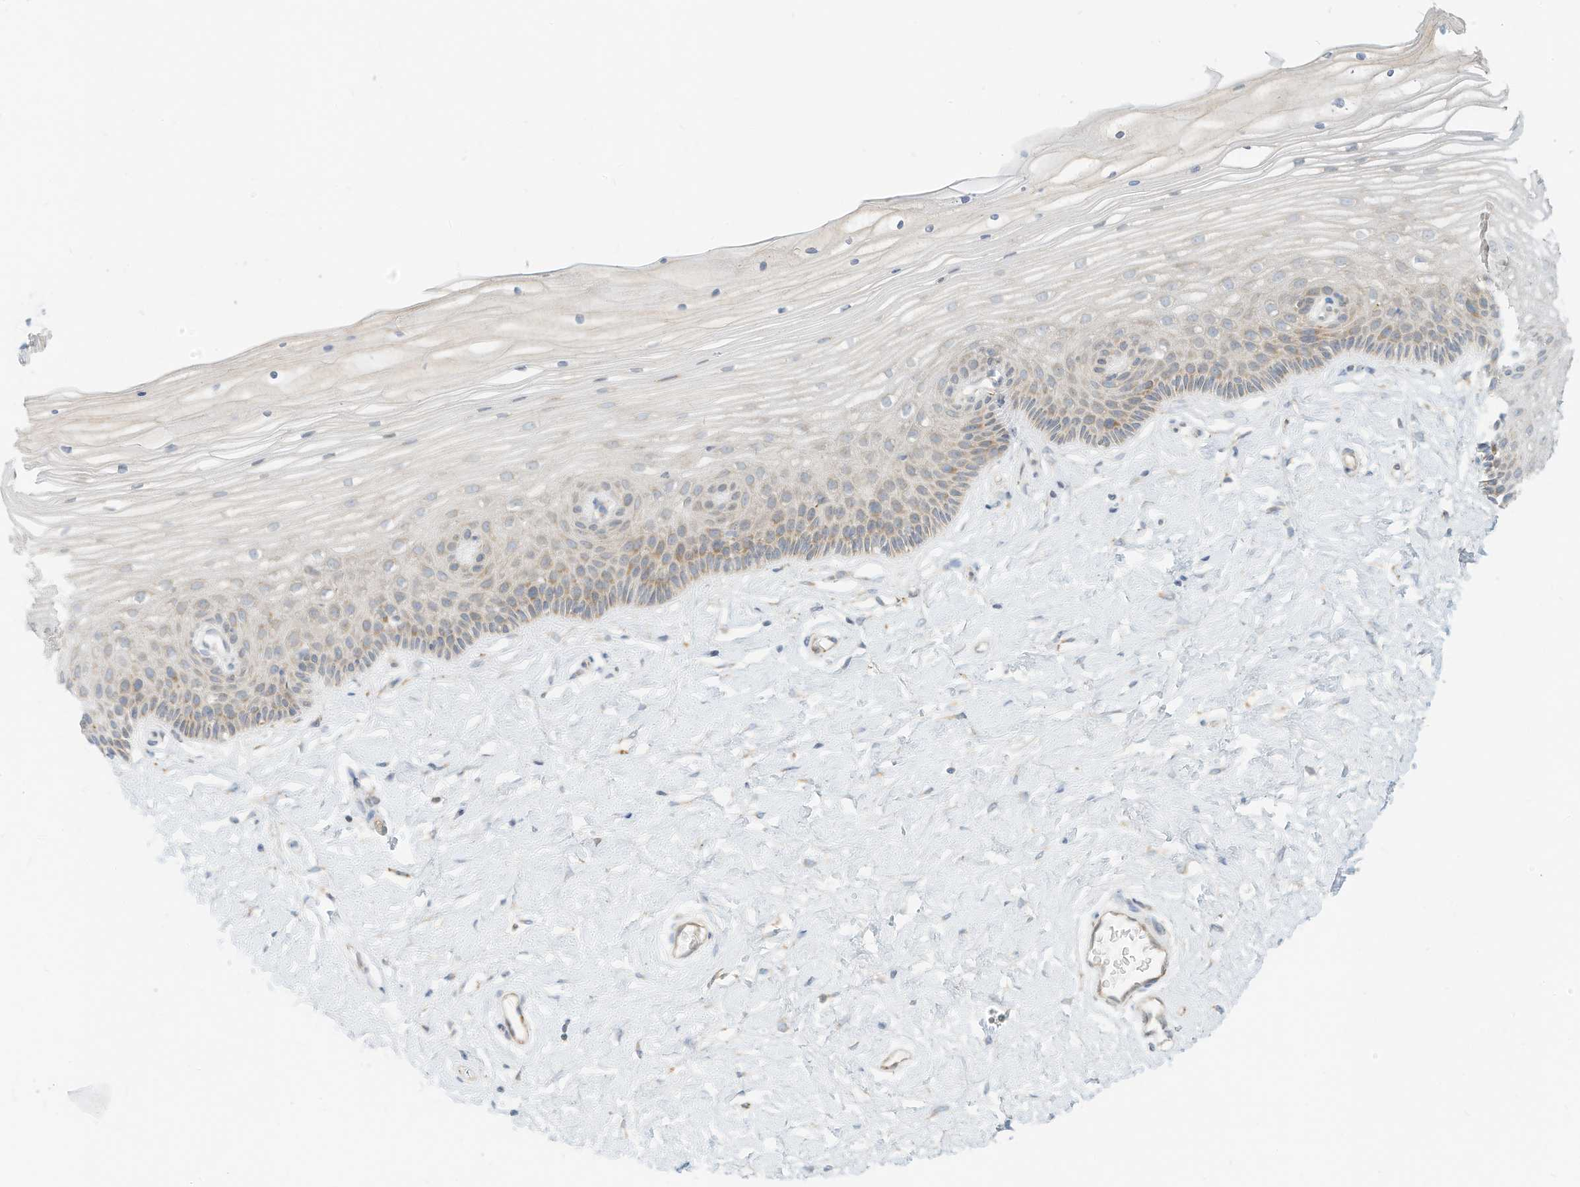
{"staining": {"intensity": "weak", "quantity": "<25%", "location": "cytoplasmic/membranous"}, "tissue": "vagina", "cell_type": "Squamous epithelial cells", "image_type": "normal", "snomed": [{"axis": "morphology", "description": "Normal tissue, NOS"}, {"axis": "topography", "description": "Vagina"}, {"axis": "topography", "description": "Cervix"}], "caption": "Immunohistochemistry of benign vagina reveals no positivity in squamous epithelial cells.", "gene": "STT3A", "patient": {"sex": "female", "age": 40}}